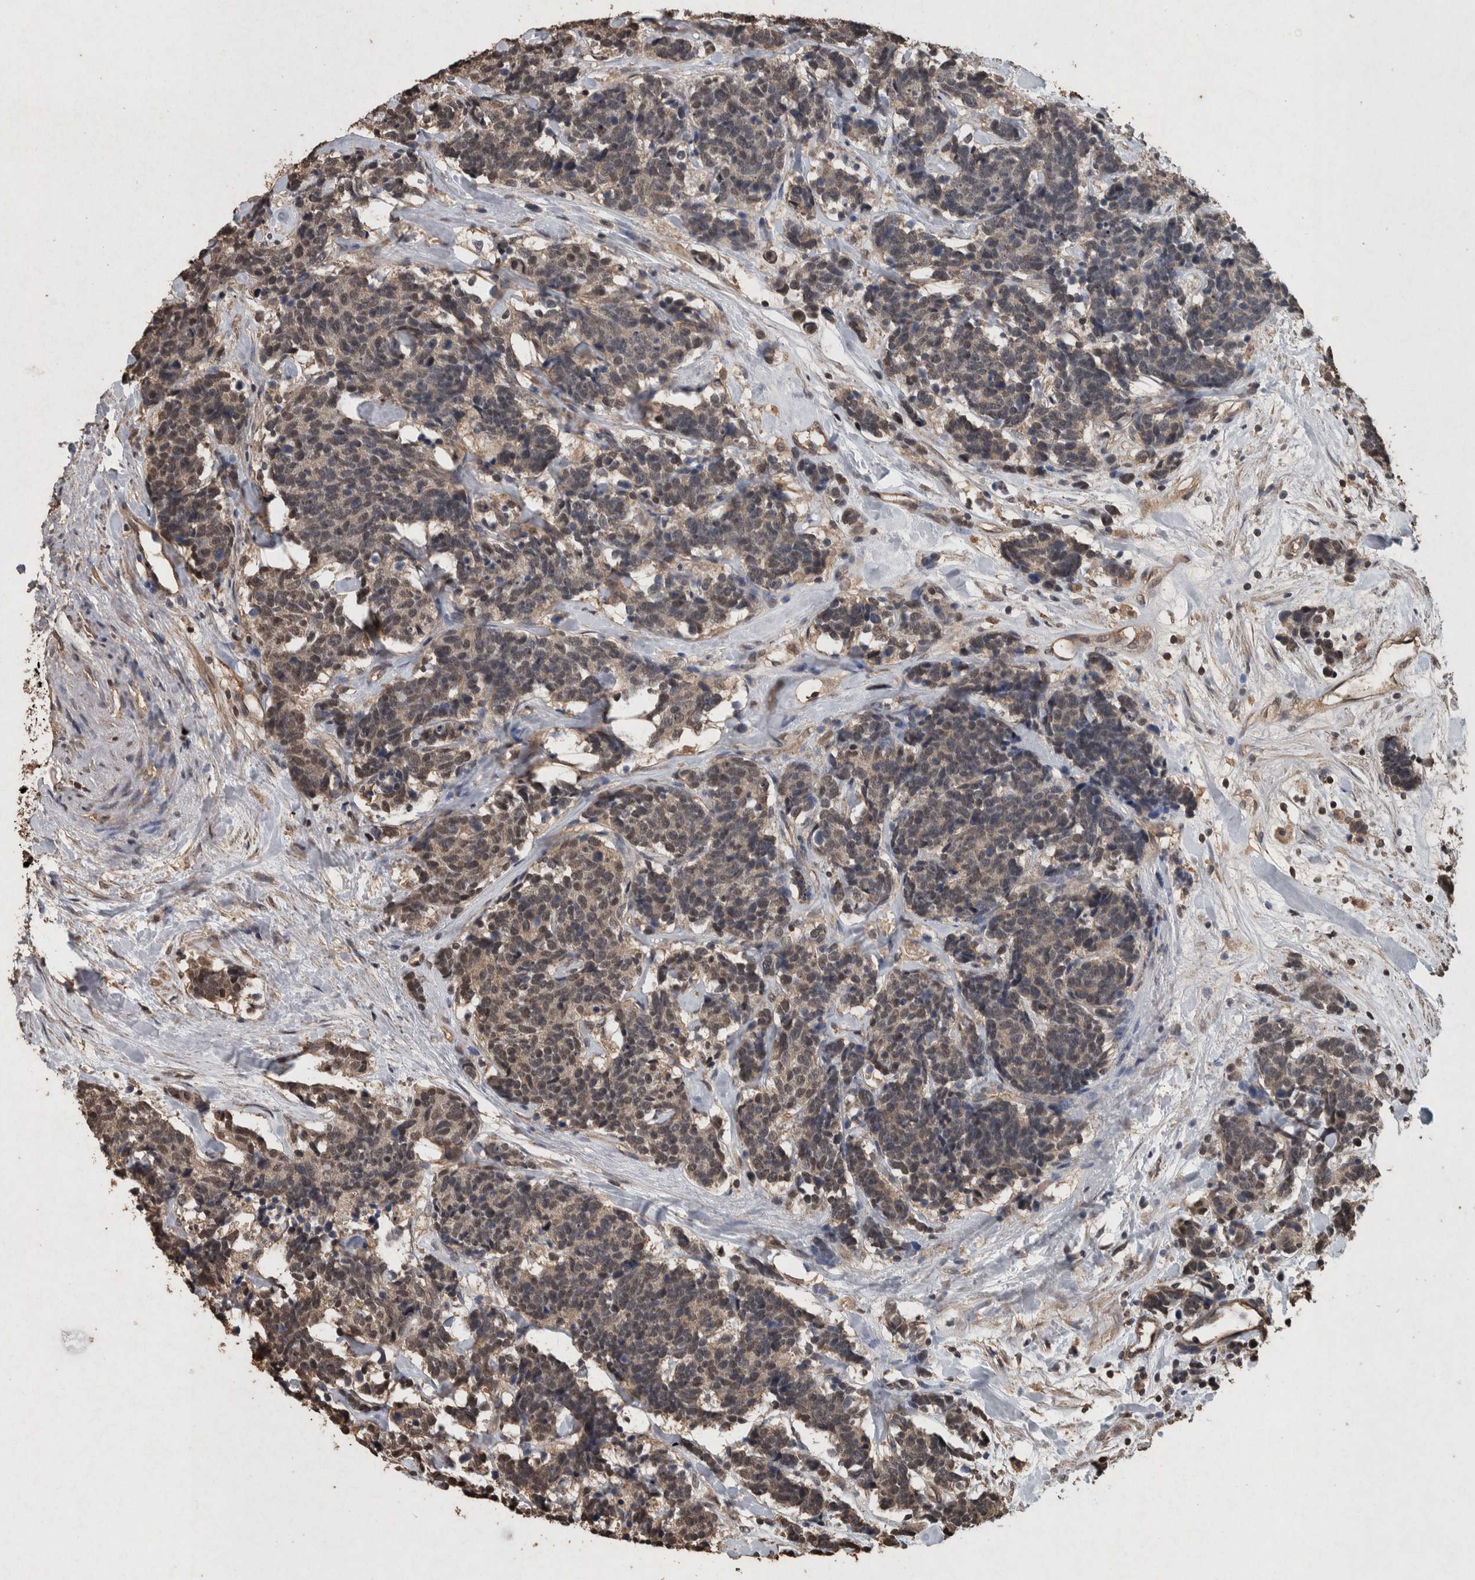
{"staining": {"intensity": "weak", "quantity": ">75%", "location": "cytoplasmic/membranous,nuclear"}, "tissue": "carcinoid", "cell_type": "Tumor cells", "image_type": "cancer", "snomed": [{"axis": "morphology", "description": "Carcinoma, NOS"}, {"axis": "morphology", "description": "Carcinoid, malignant, NOS"}, {"axis": "topography", "description": "Urinary bladder"}], "caption": "Immunohistochemical staining of carcinoma demonstrates low levels of weak cytoplasmic/membranous and nuclear protein positivity in about >75% of tumor cells. (brown staining indicates protein expression, while blue staining denotes nuclei).", "gene": "FGFRL1", "patient": {"sex": "male", "age": 57}}